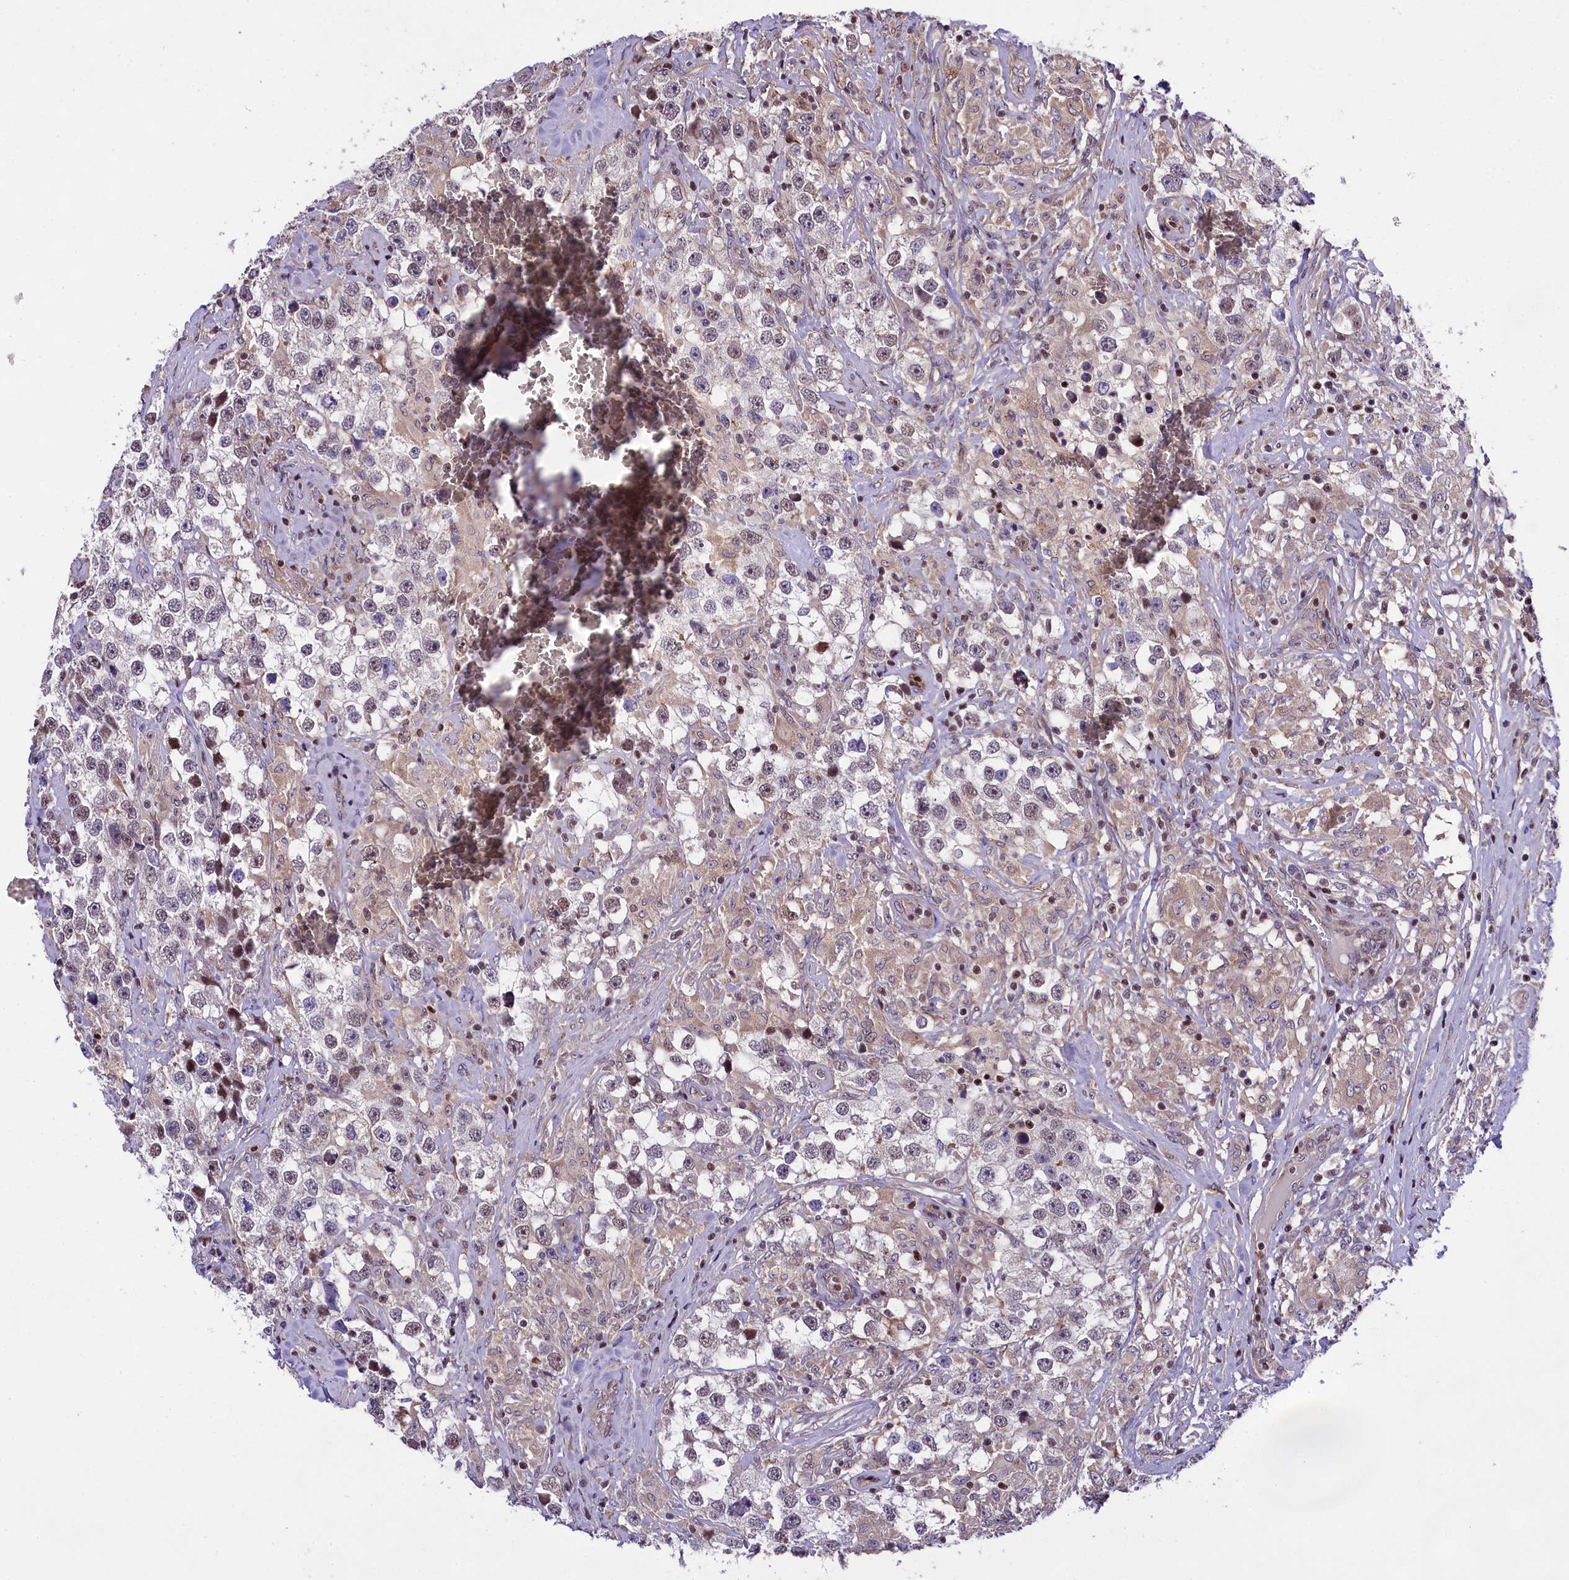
{"staining": {"intensity": "weak", "quantity": "25%-75%", "location": "nuclear"}, "tissue": "testis cancer", "cell_type": "Tumor cells", "image_type": "cancer", "snomed": [{"axis": "morphology", "description": "Seminoma, NOS"}, {"axis": "topography", "description": "Testis"}], "caption": "Brown immunohistochemical staining in human testis seminoma displays weak nuclear expression in about 25%-75% of tumor cells. The protein of interest is shown in brown color, while the nuclei are stained blue.", "gene": "SP4", "patient": {"sex": "male", "age": 46}}